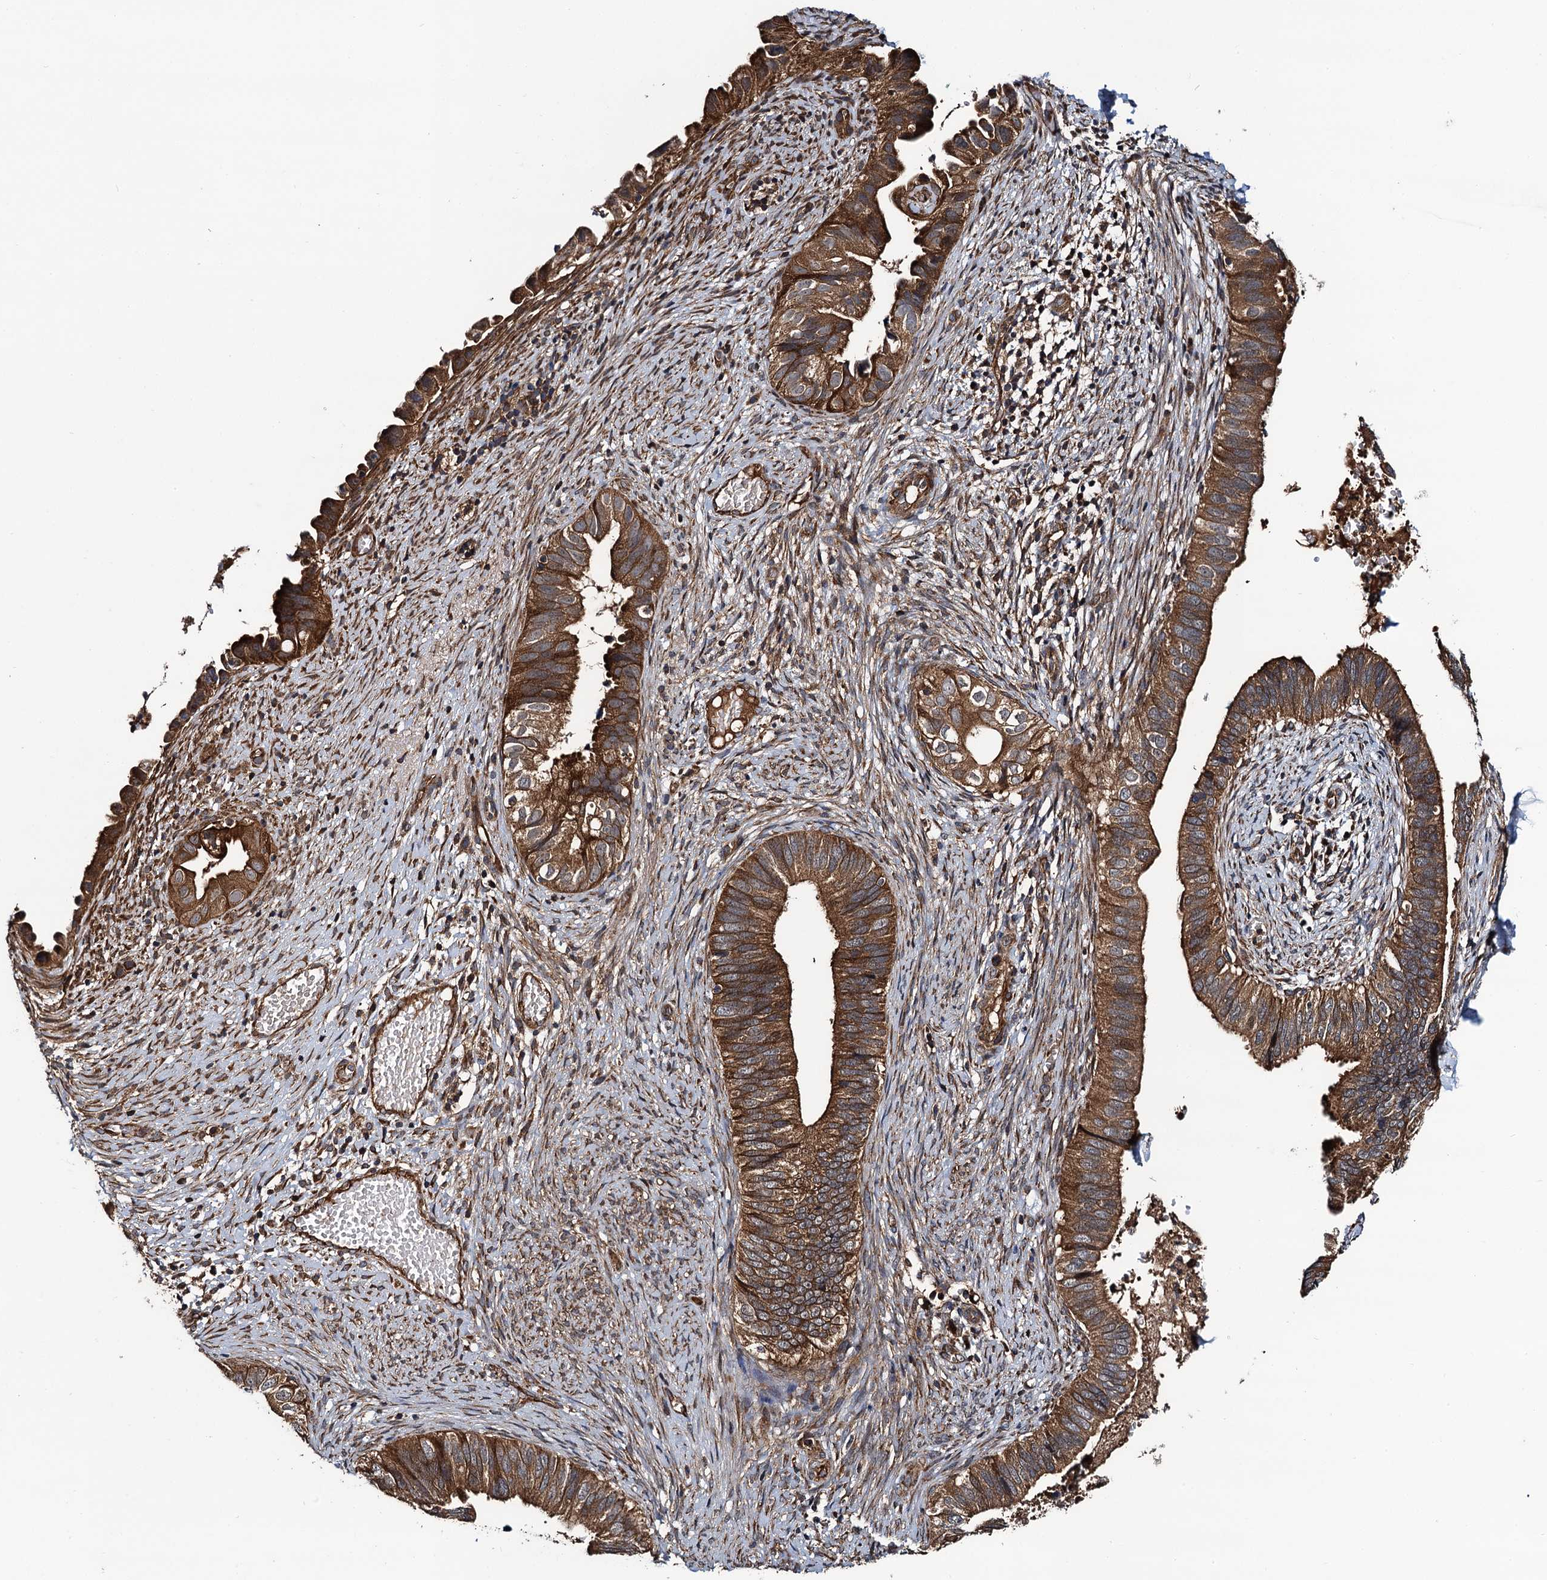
{"staining": {"intensity": "strong", "quantity": ">75%", "location": "cytoplasmic/membranous"}, "tissue": "cervical cancer", "cell_type": "Tumor cells", "image_type": "cancer", "snomed": [{"axis": "morphology", "description": "Adenocarcinoma, NOS"}, {"axis": "topography", "description": "Cervix"}], "caption": "Human cervical cancer stained with a brown dye demonstrates strong cytoplasmic/membranous positive positivity in about >75% of tumor cells.", "gene": "NEK1", "patient": {"sex": "female", "age": 42}}